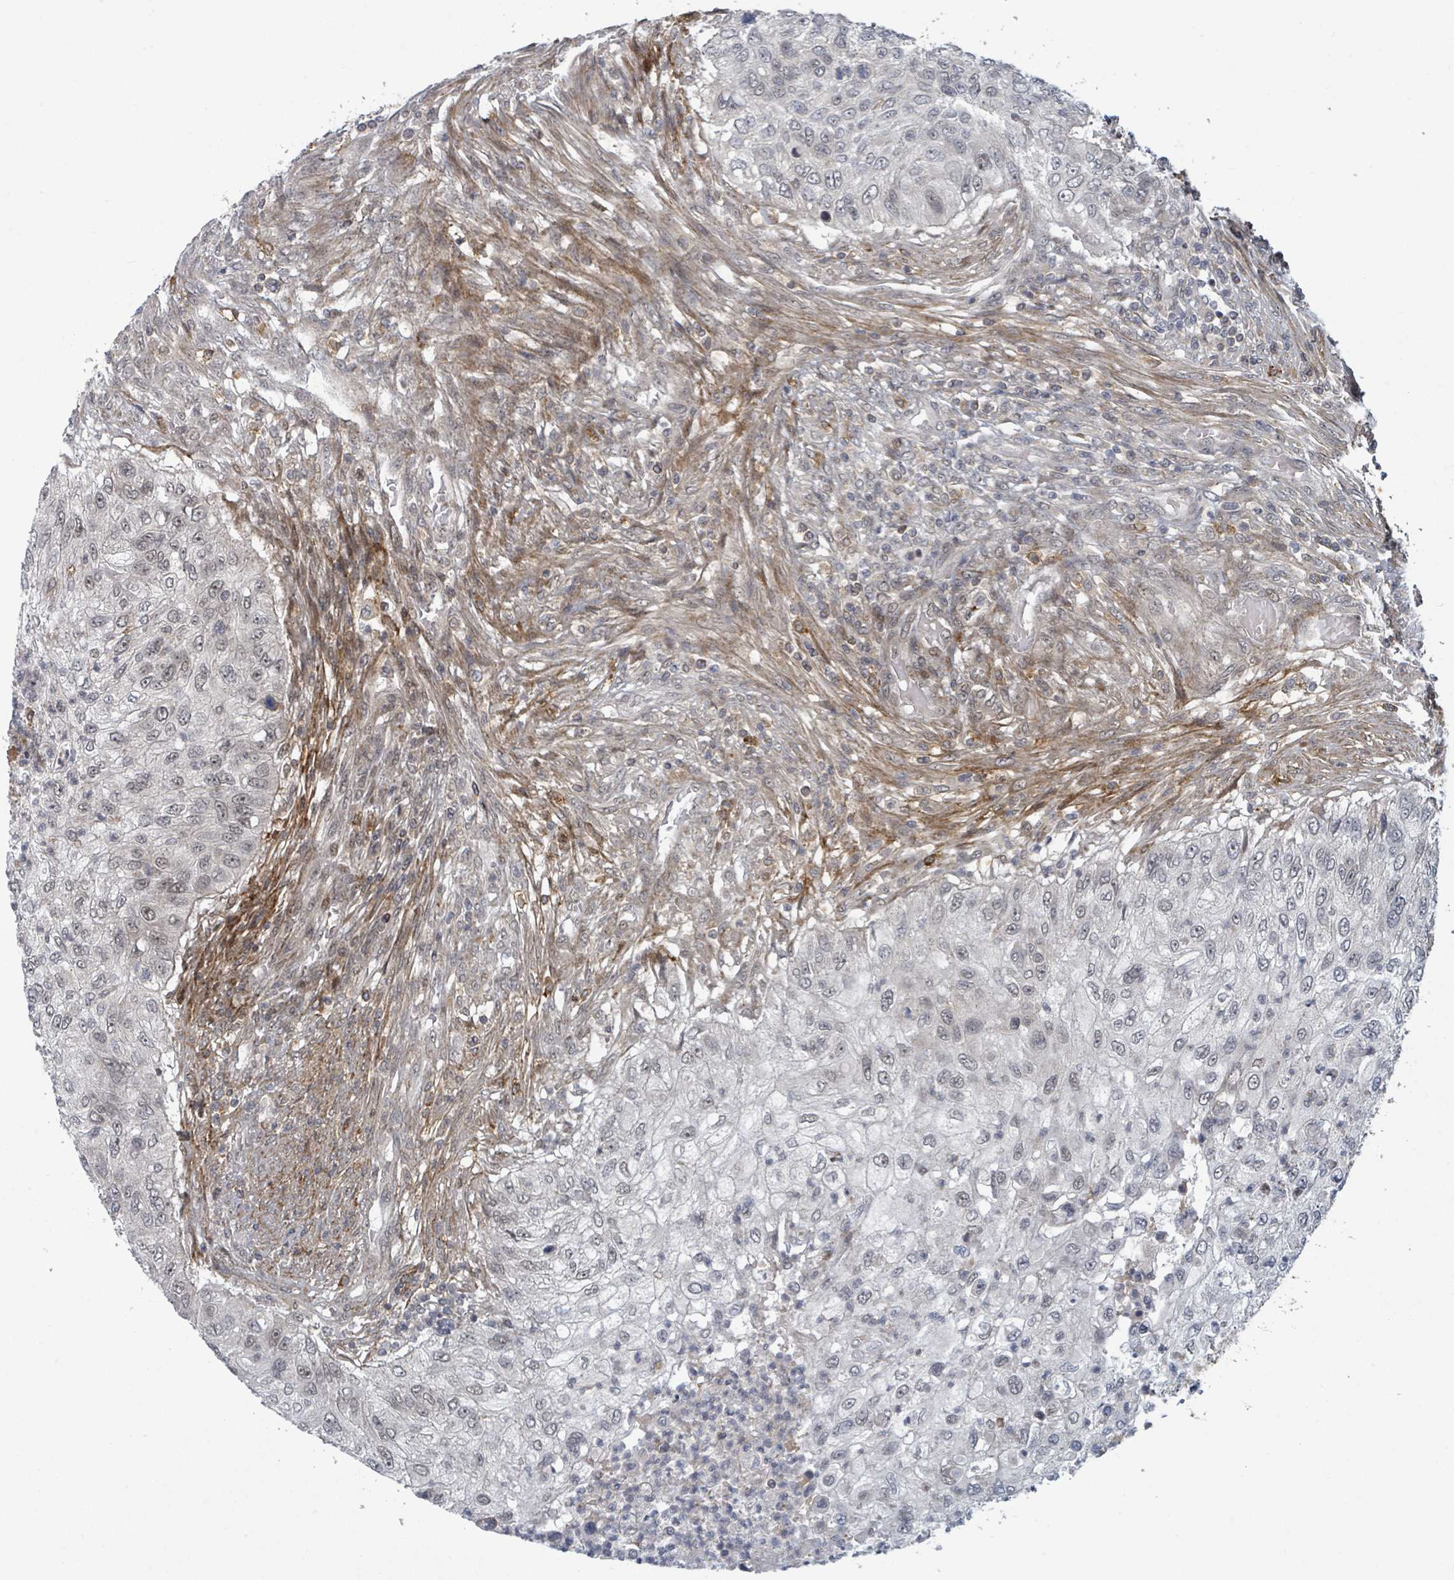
{"staining": {"intensity": "weak", "quantity": "<25%", "location": "nuclear"}, "tissue": "urothelial cancer", "cell_type": "Tumor cells", "image_type": "cancer", "snomed": [{"axis": "morphology", "description": "Urothelial carcinoma, High grade"}, {"axis": "topography", "description": "Urinary bladder"}], "caption": "IHC image of urothelial cancer stained for a protein (brown), which reveals no positivity in tumor cells.", "gene": "GTF3C1", "patient": {"sex": "female", "age": 60}}